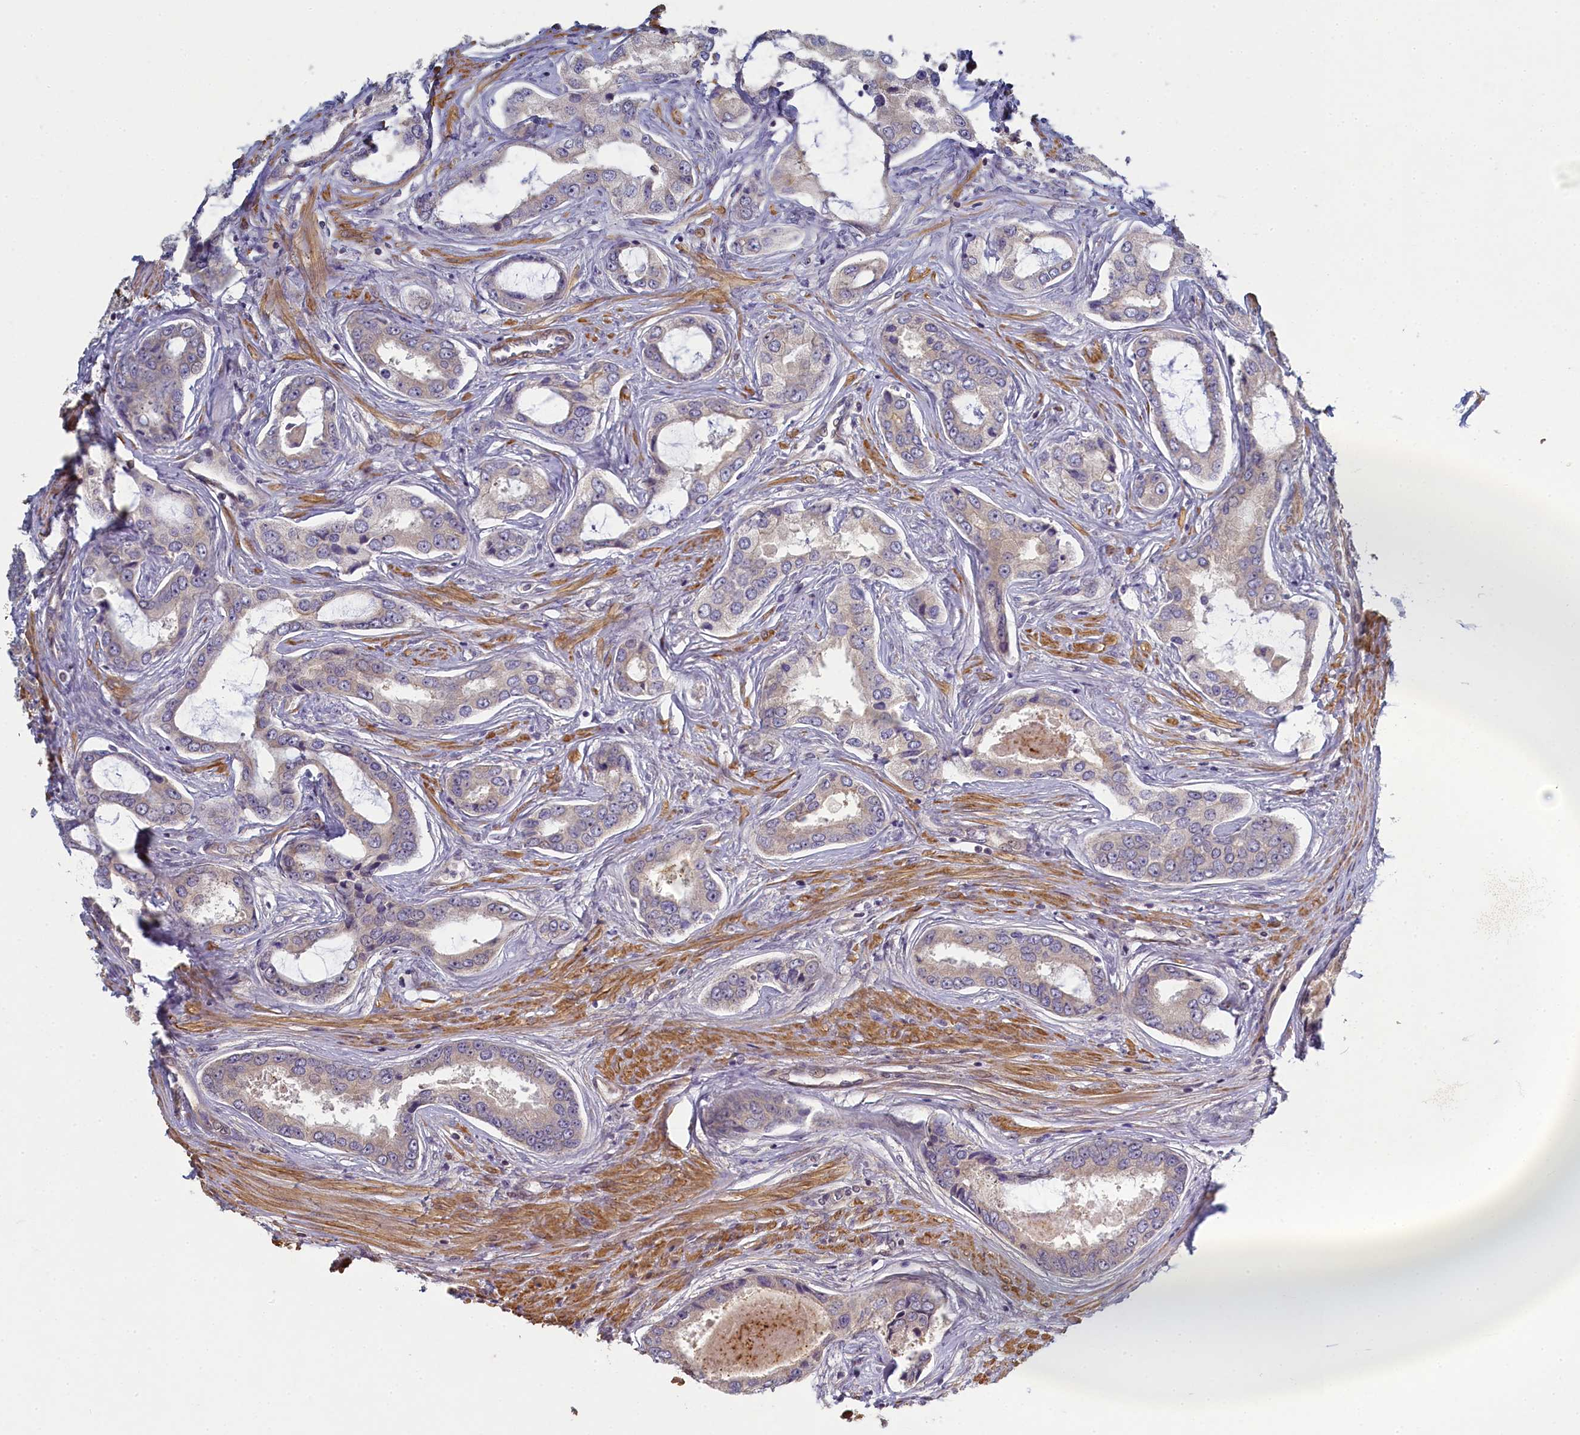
{"staining": {"intensity": "weak", "quantity": "<25%", "location": "cytoplasmic/membranous"}, "tissue": "prostate cancer", "cell_type": "Tumor cells", "image_type": "cancer", "snomed": [{"axis": "morphology", "description": "Adenocarcinoma, Low grade"}, {"axis": "topography", "description": "Prostate"}], "caption": "The photomicrograph reveals no significant positivity in tumor cells of prostate cancer.", "gene": "DIXDC1", "patient": {"sex": "male", "age": 68}}